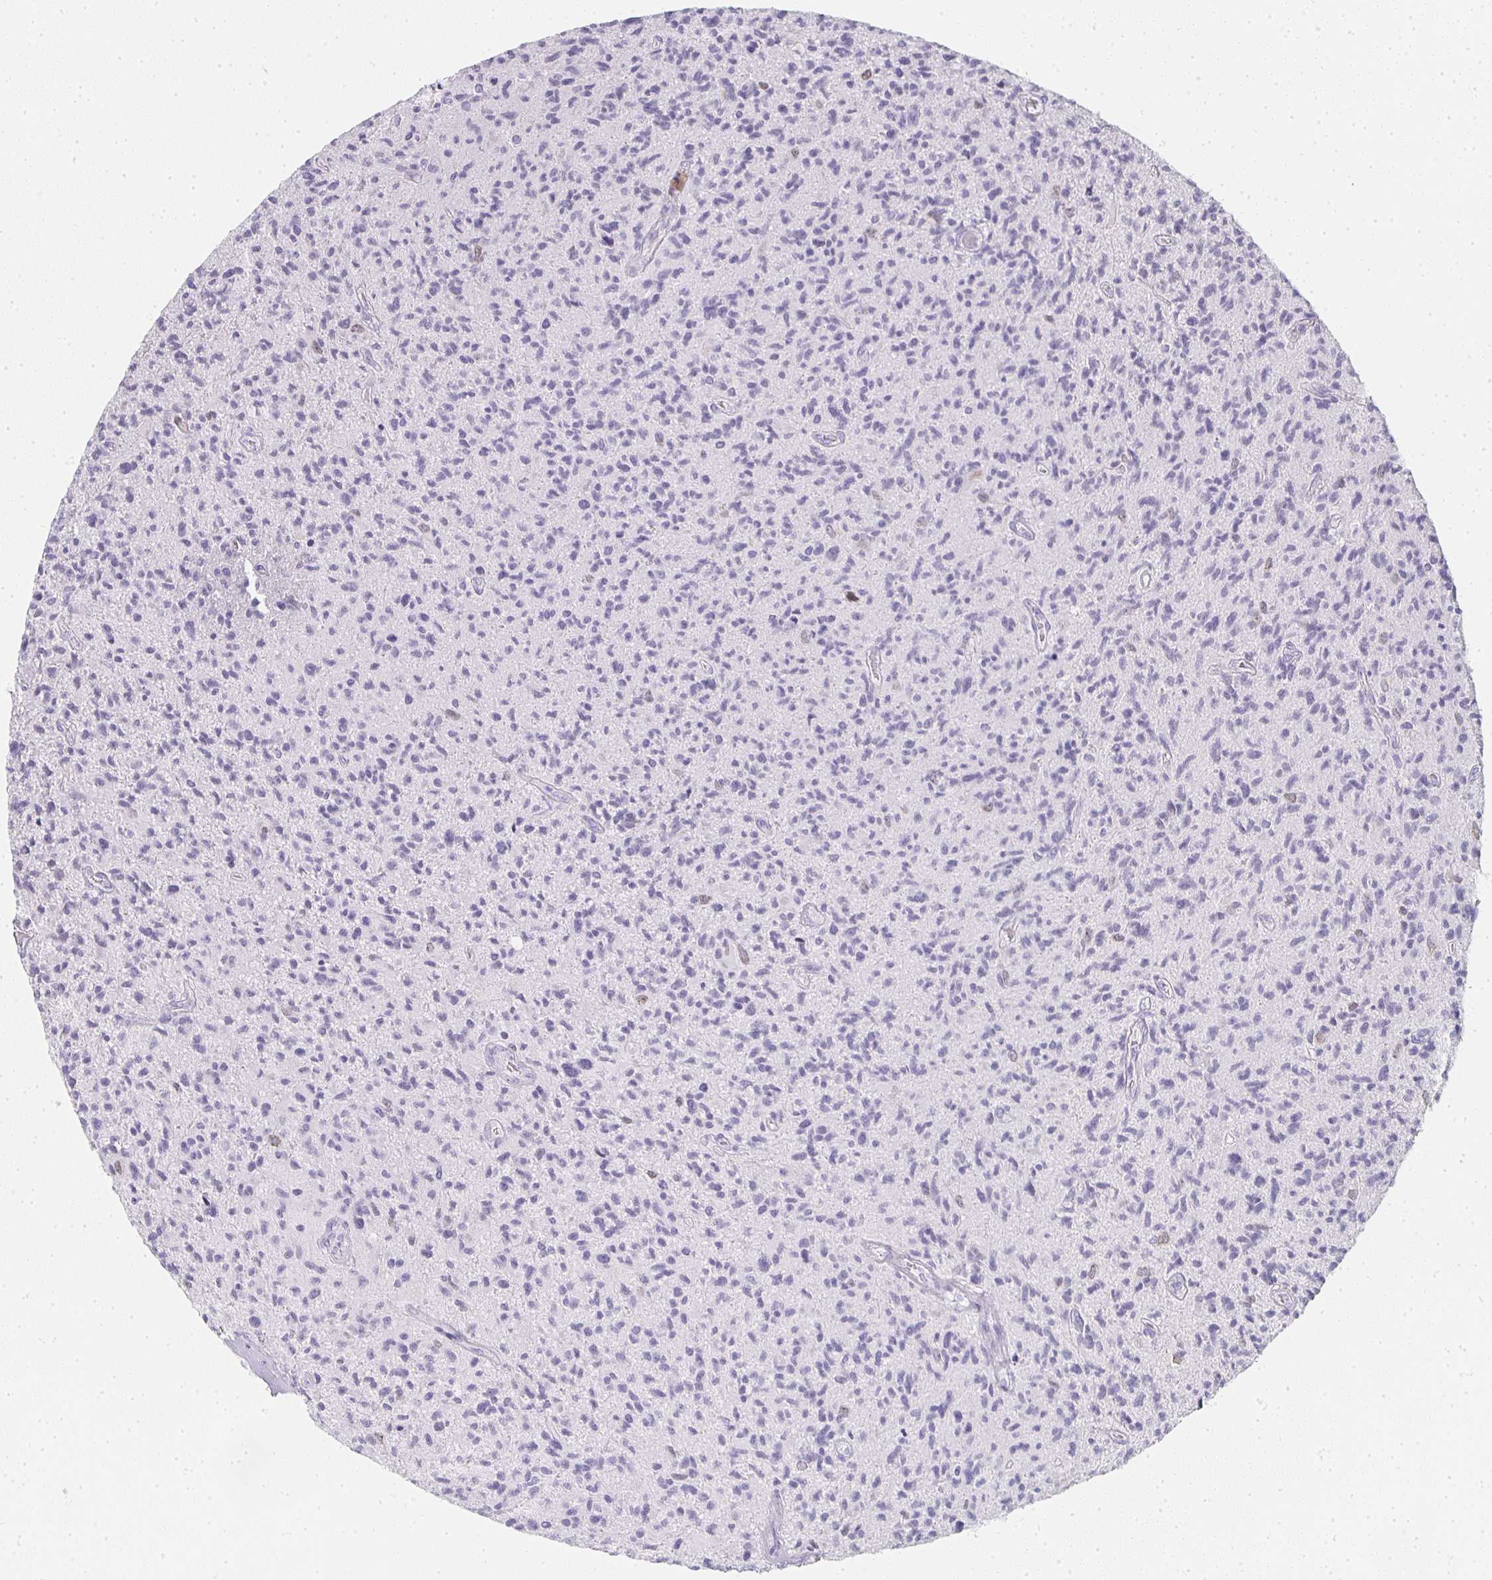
{"staining": {"intensity": "negative", "quantity": "none", "location": "none"}, "tissue": "glioma", "cell_type": "Tumor cells", "image_type": "cancer", "snomed": [{"axis": "morphology", "description": "Glioma, malignant, High grade"}, {"axis": "topography", "description": "Brain"}], "caption": "Photomicrograph shows no protein expression in tumor cells of glioma tissue. (DAB (3,3'-diaminobenzidine) immunohistochemistry (IHC) with hematoxylin counter stain).", "gene": "TPSD1", "patient": {"sex": "female", "age": 70}}